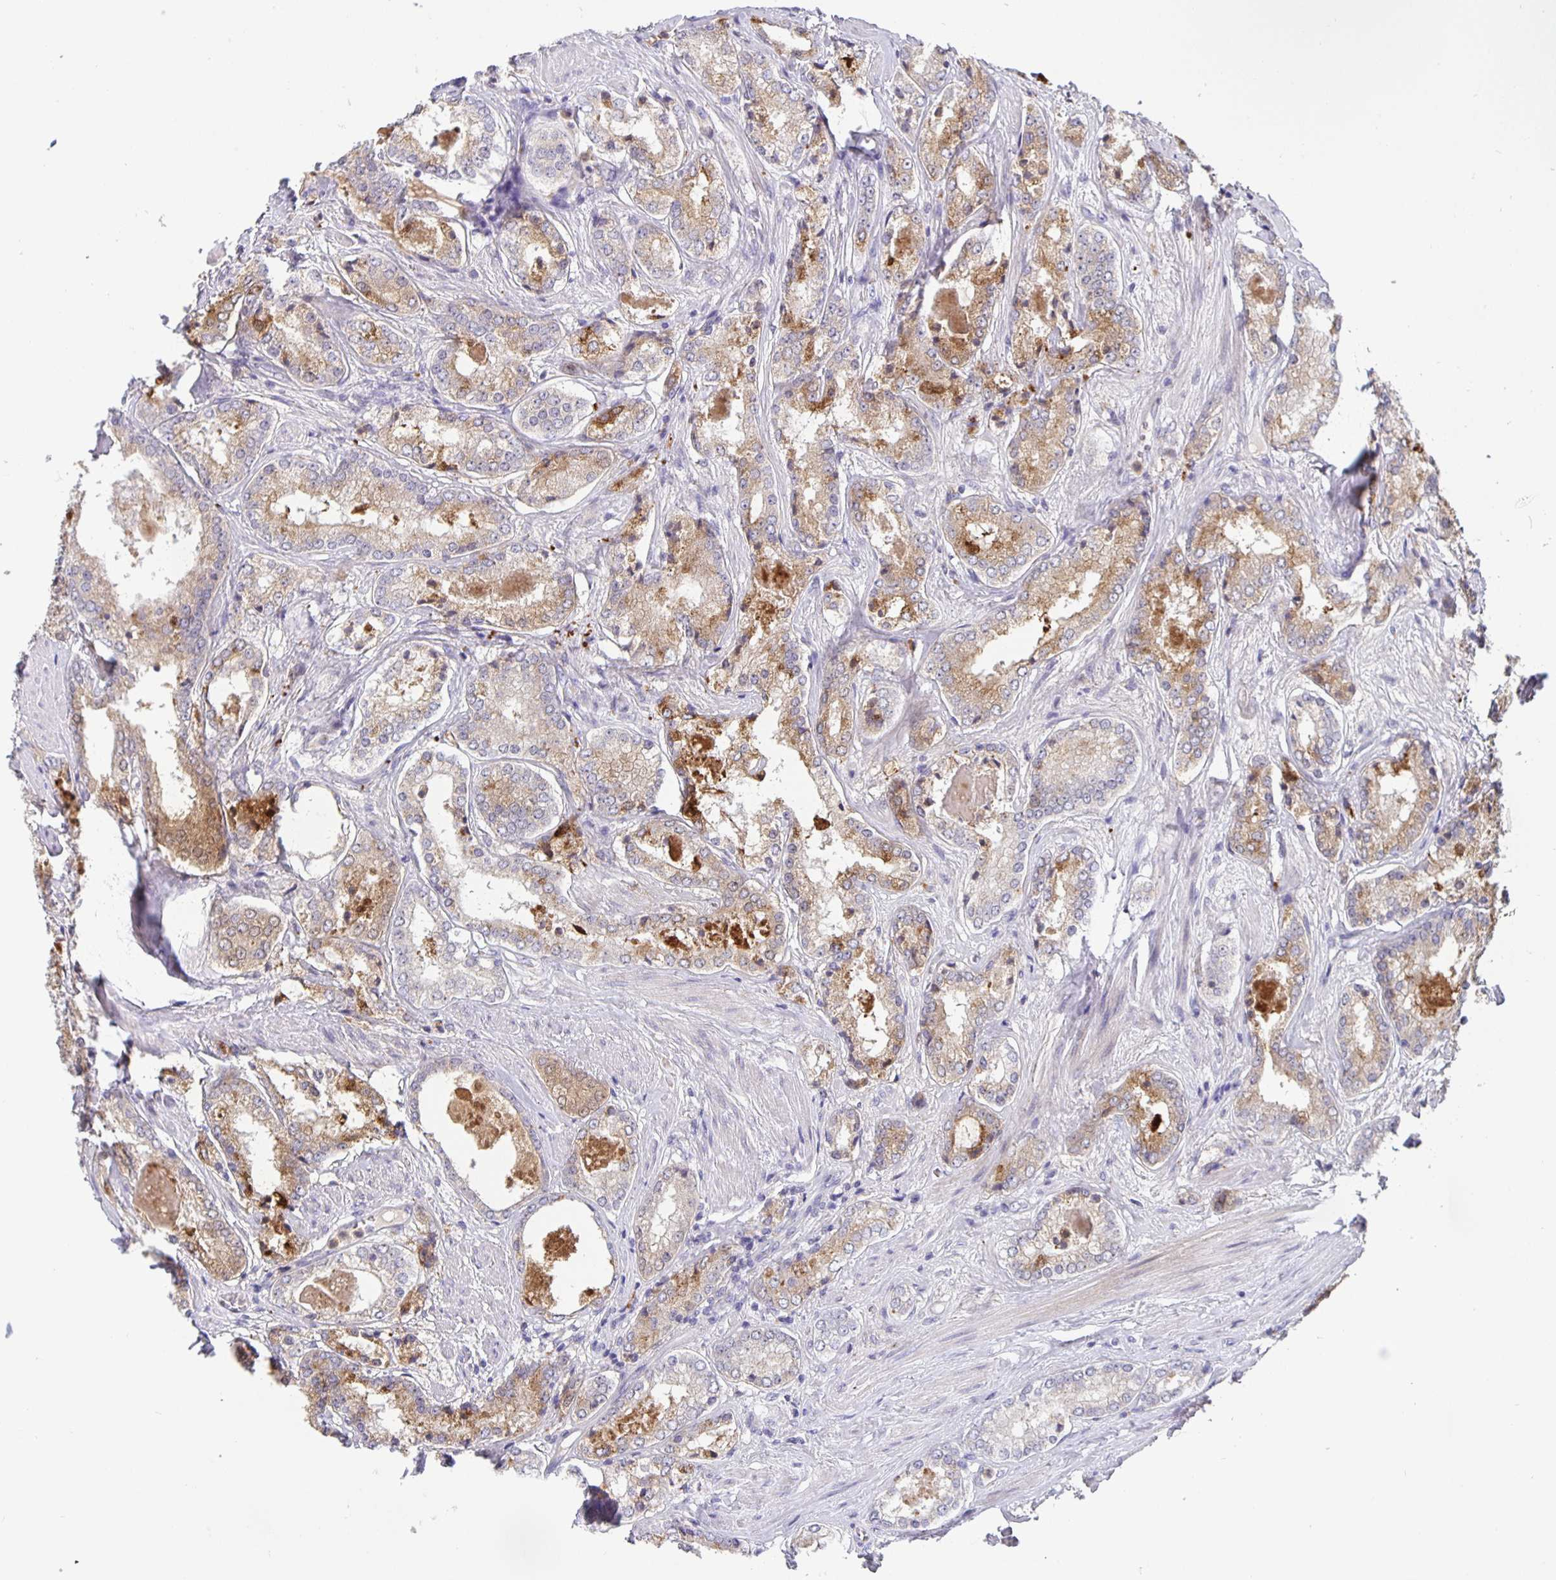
{"staining": {"intensity": "moderate", "quantity": "25%-75%", "location": "cytoplasmic/membranous"}, "tissue": "prostate cancer", "cell_type": "Tumor cells", "image_type": "cancer", "snomed": [{"axis": "morphology", "description": "Adenocarcinoma, NOS"}, {"axis": "morphology", "description": "Adenocarcinoma, Low grade"}, {"axis": "topography", "description": "Prostate"}], "caption": "Immunohistochemical staining of prostate cancer (adenocarcinoma (low-grade)) reveals medium levels of moderate cytoplasmic/membranous protein staining in about 25%-75% of tumor cells. (Brightfield microscopy of DAB IHC at high magnification).", "gene": "GDF15", "patient": {"sex": "male", "age": 68}}